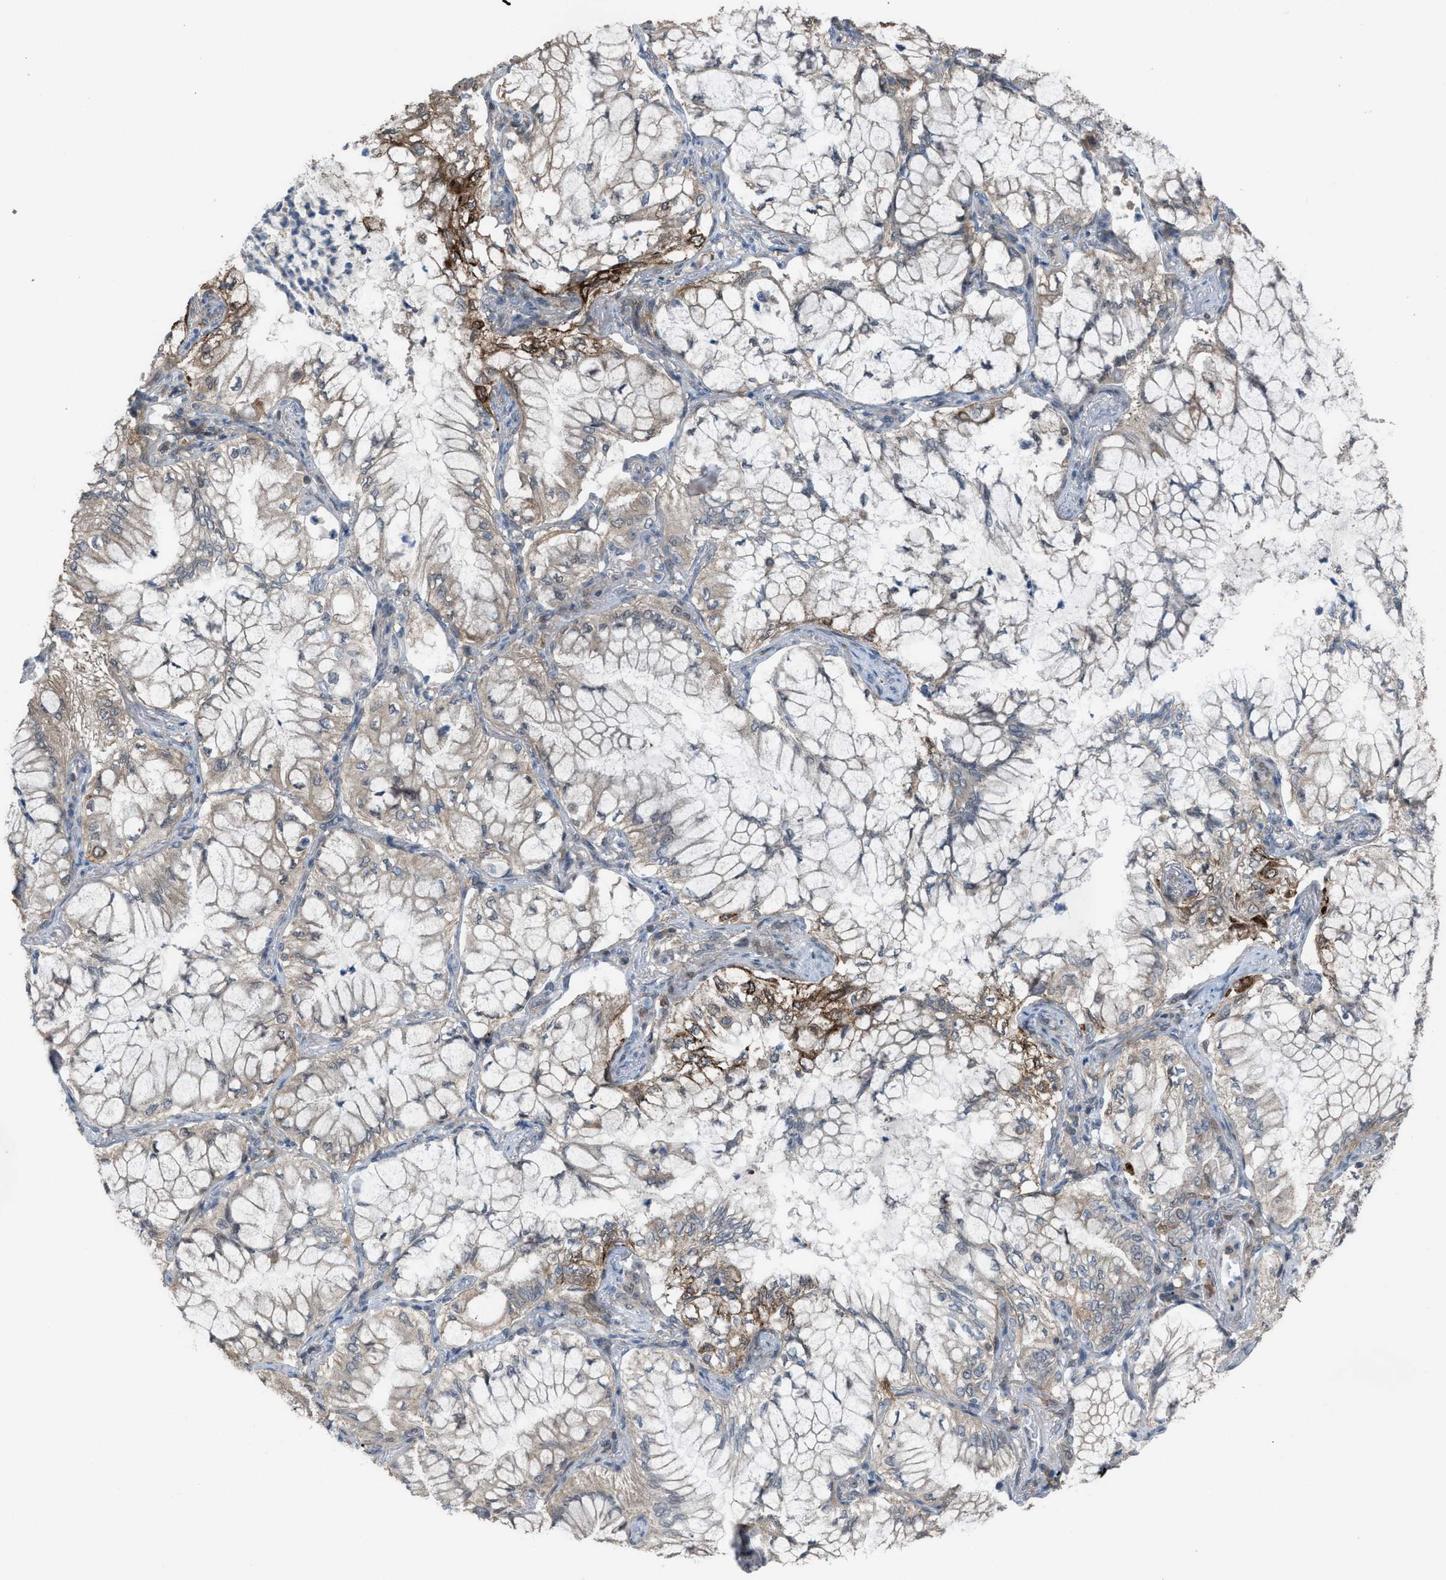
{"staining": {"intensity": "strong", "quantity": "<25%", "location": "cytoplasmic/membranous"}, "tissue": "lung cancer", "cell_type": "Tumor cells", "image_type": "cancer", "snomed": [{"axis": "morphology", "description": "Adenocarcinoma, NOS"}, {"axis": "topography", "description": "Lung"}], "caption": "Approximately <25% of tumor cells in lung cancer (adenocarcinoma) demonstrate strong cytoplasmic/membranous protein expression as visualized by brown immunohistochemical staining.", "gene": "PLAA", "patient": {"sex": "female", "age": 70}}